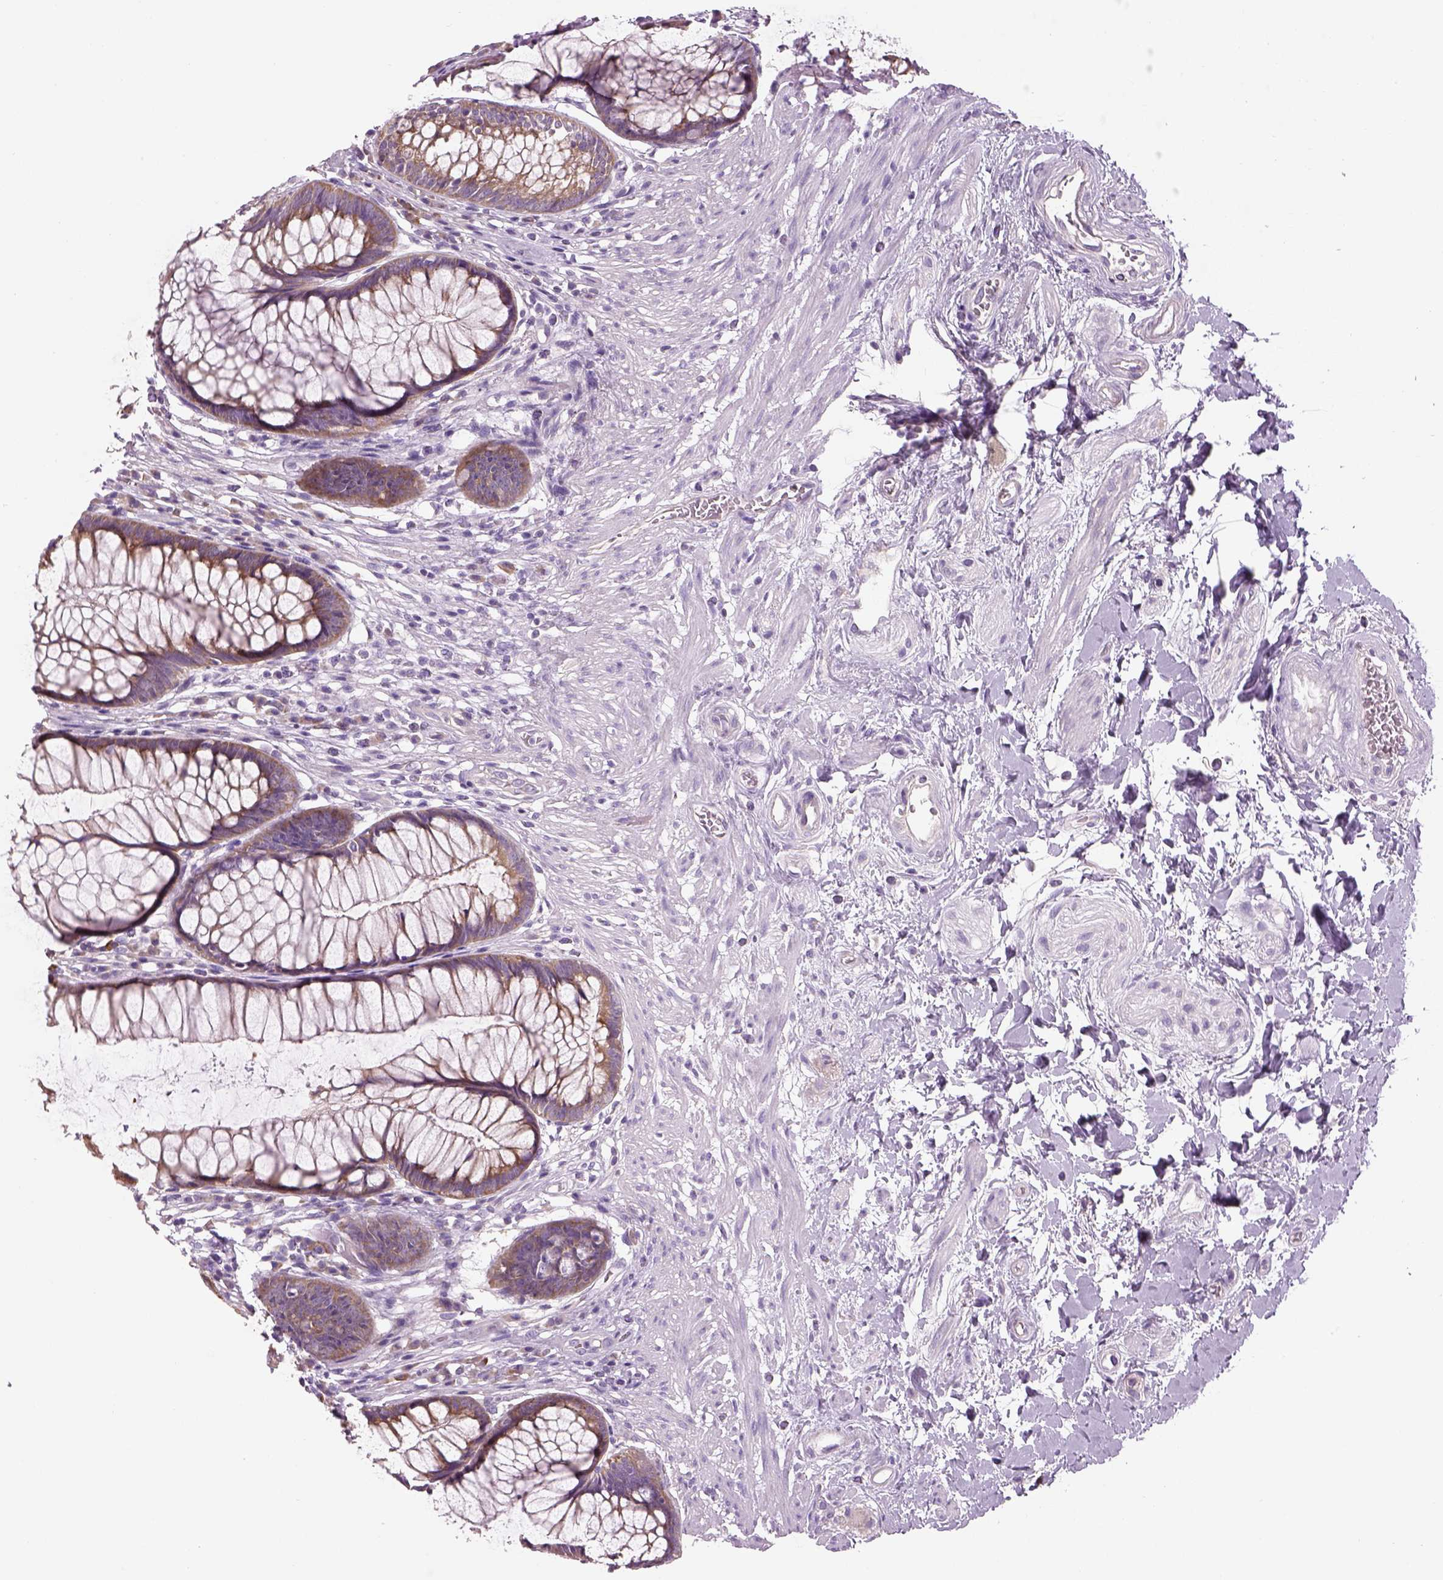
{"staining": {"intensity": "moderate", "quantity": "25%-75%", "location": "cytoplasmic/membranous"}, "tissue": "rectum", "cell_type": "Glandular cells", "image_type": "normal", "snomed": [{"axis": "morphology", "description": "Normal tissue, NOS"}, {"axis": "topography", "description": "Smooth muscle"}, {"axis": "topography", "description": "Rectum"}], "caption": "Immunohistochemistry (IHC) histopathology image of unremarkable rectum stained for a protein (brown), which exhibits medium levels of moderate cytoplasmic/membranous staining in approximately 25%-75% of glandular cells.", "gene": "CHST14", "patient": {"sex": "male", "age": 53}}